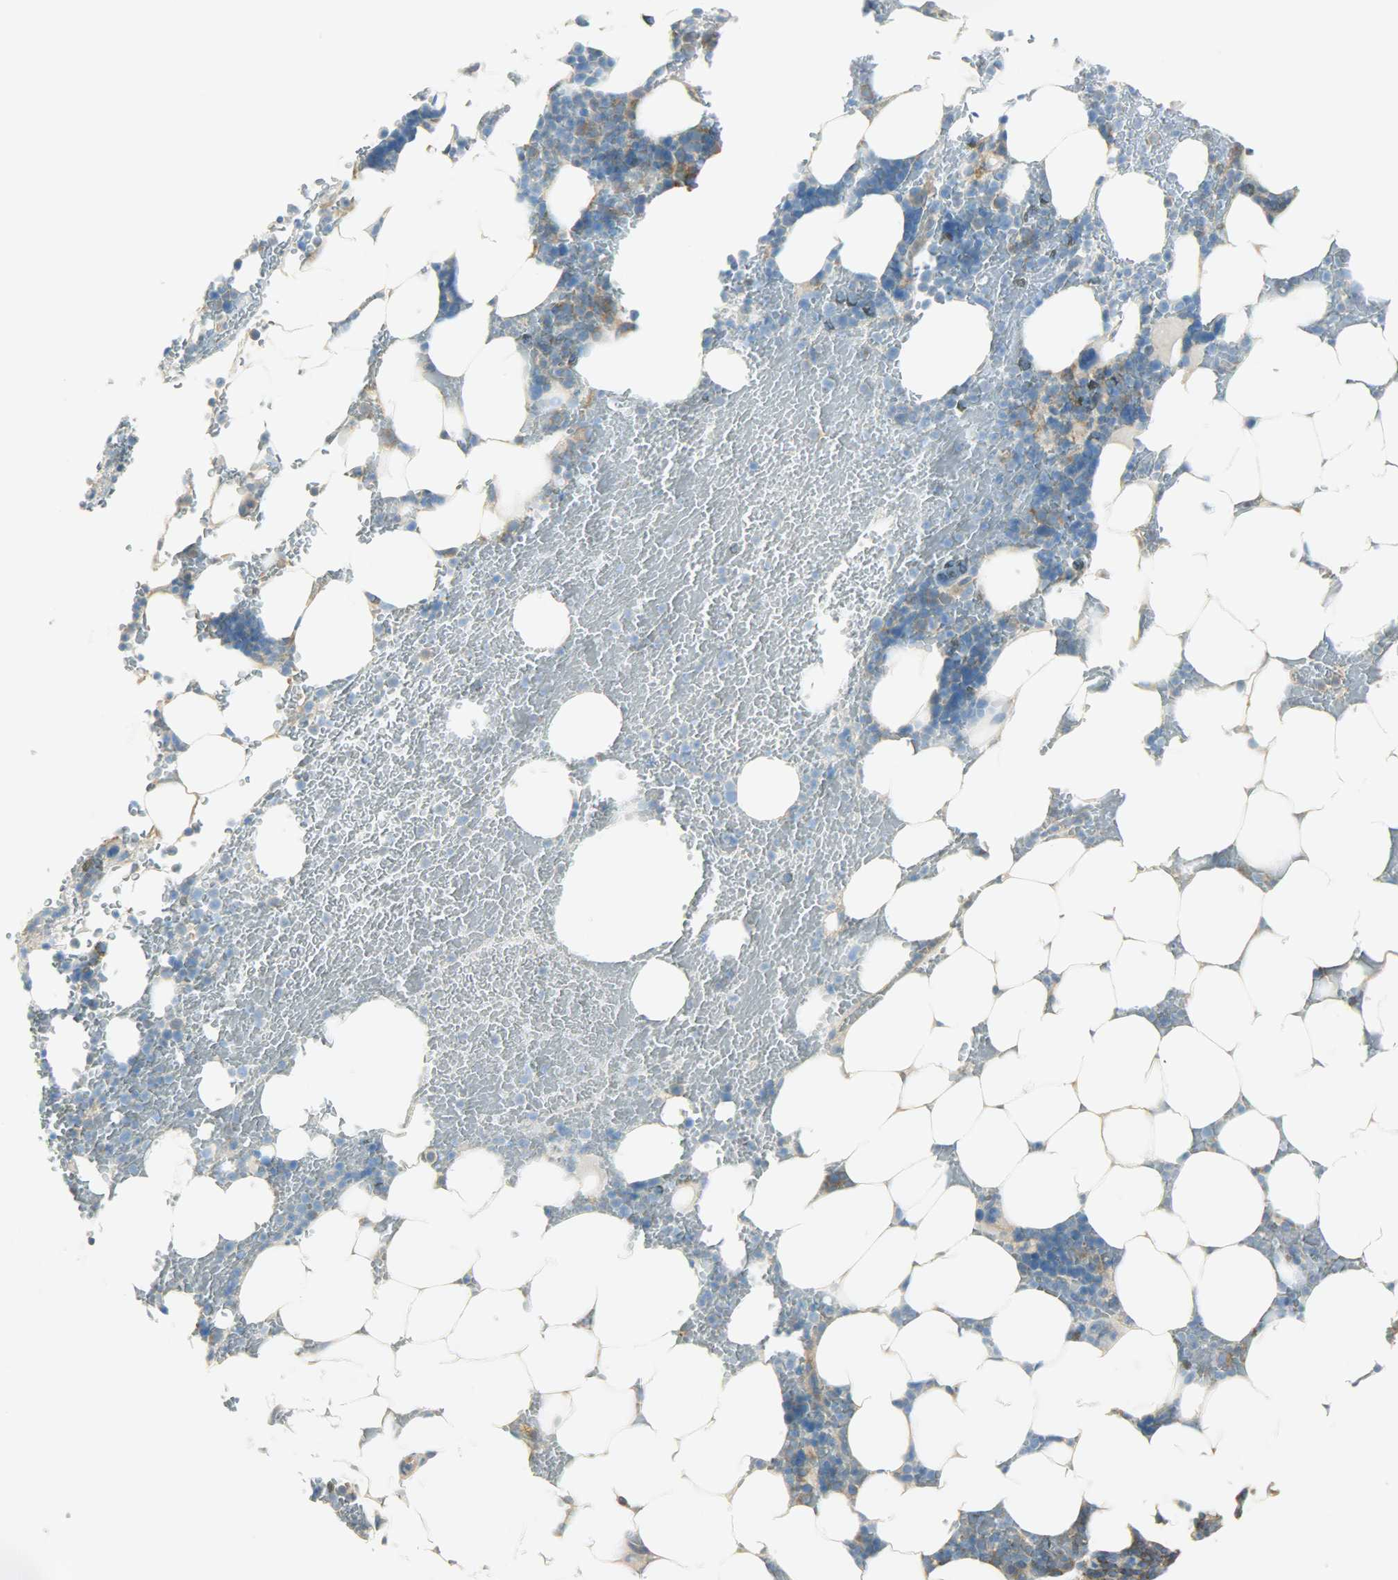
{"staining": {"intensity": "weak", "quantity": "<25%", "location": "cytoplasmic/membranous"}, "tissue": "bone marrow", "cell_type": "Hematopoietic cells", "image_type": "normal", "snomed": [{"axis": "morphology", "description": "Normal tissue, NOS"}, {"axis": "topography", "description": "Bone marrow"}], "caption": "The photomicrograph exhibits no significant expression in hematopoietic cells of bone marrow.", "gene": "TSC22D2", "patient": {"sex": "female", "age": 73}}